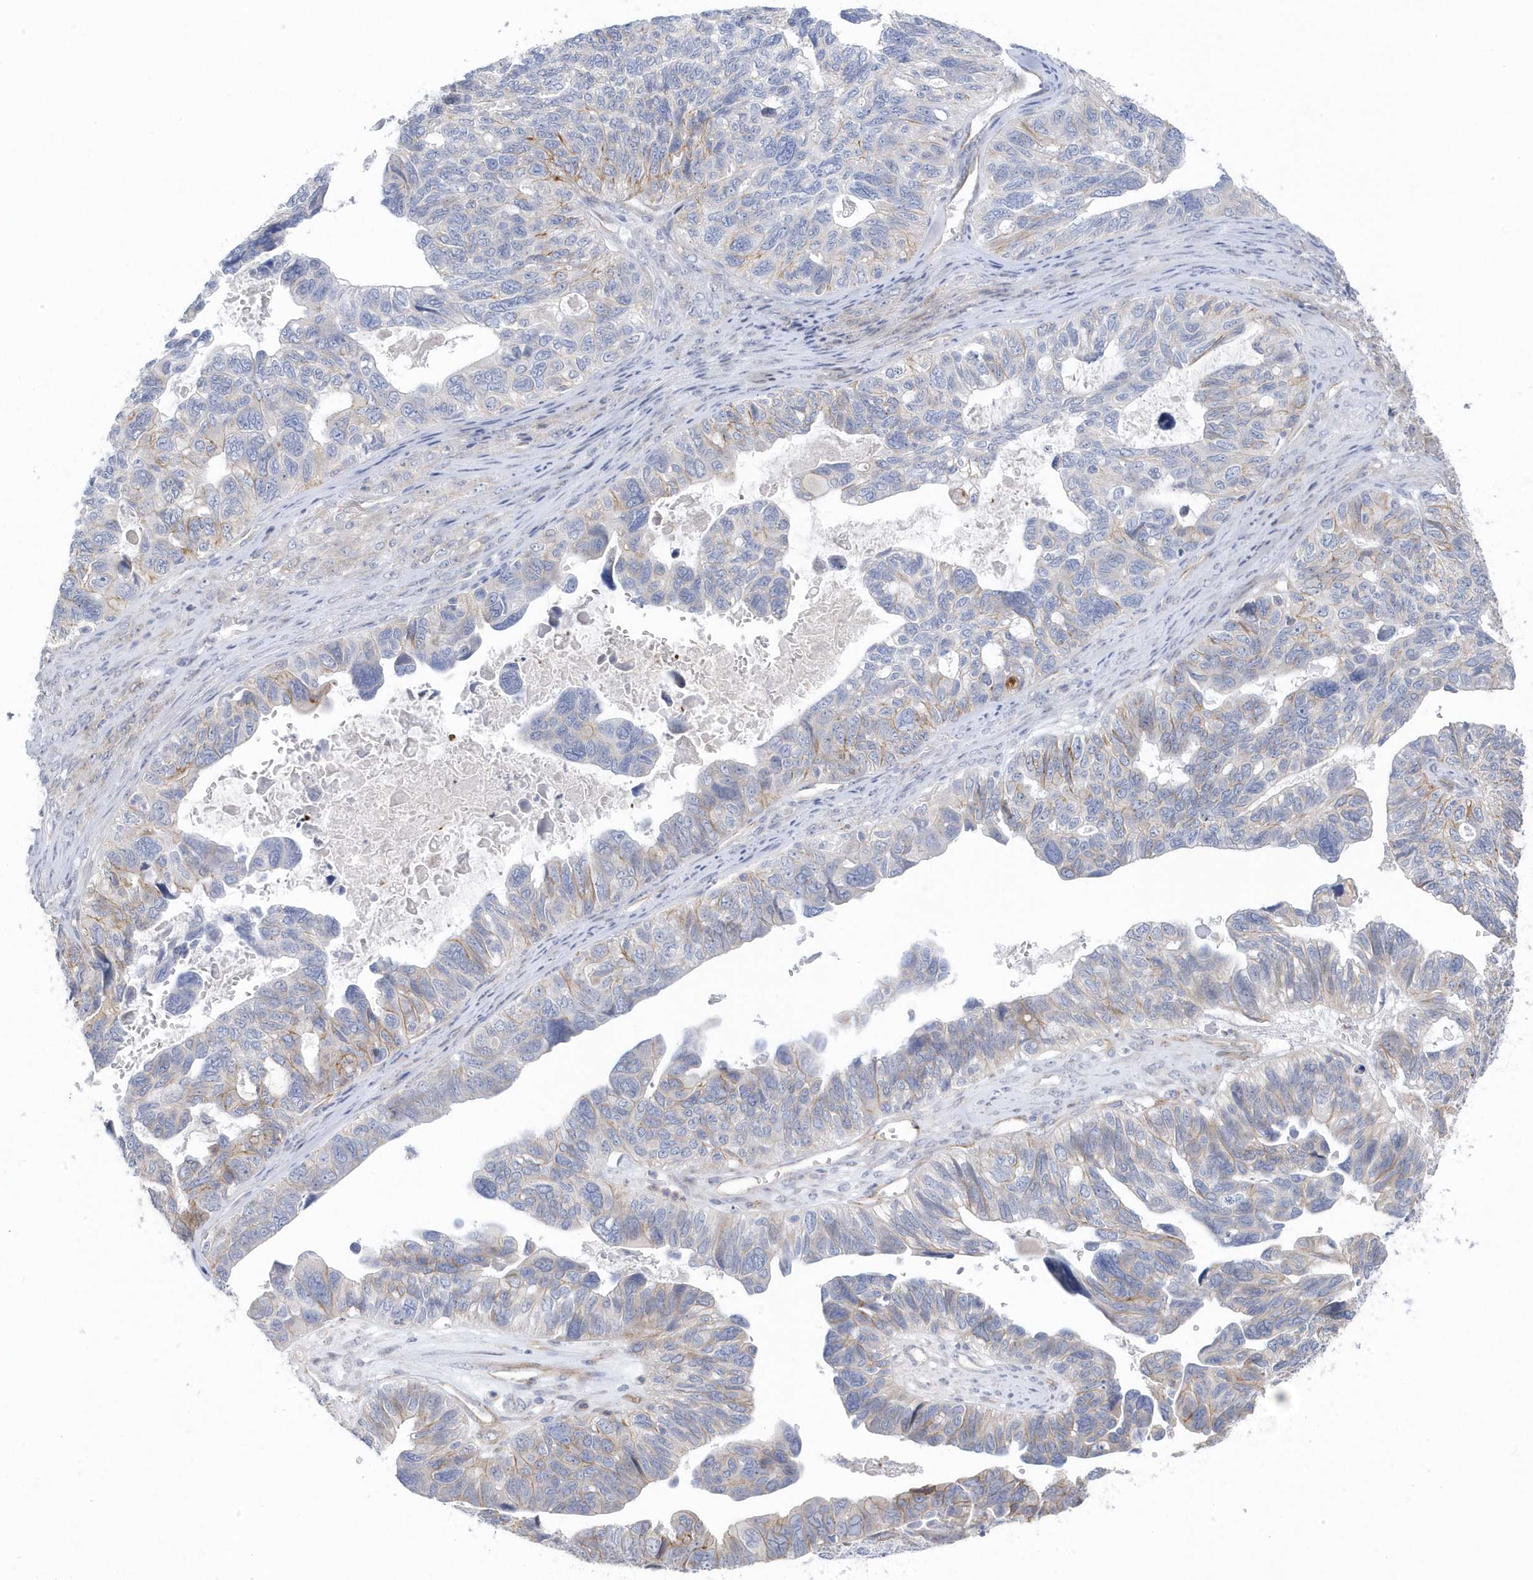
{"staining": {"intensity": "weak", "quantity": "<25%", "location": "cytoplasmic/membranous"}, "tissue": "ovarian cancer", "cell_type": "Tumor cells", "image_type": "cancer", "snomed": [{"axis": "morphology", "description": "Cystadenocarcinoma, serous, NOS"}, {"axis": "topography", "description": "Ovary"}], "caption": "Immunohistochemistry (IHC) photomicrograph of neoplastic tissue: ovarian cancer (serous cystadenocarcinoma) stained with DAB (3,3'-diaminobenzidine) shows no significant protein expression in tumor cells.", "gene": "ANAPC1", "patient": {"sex": "female", "age": 79}}